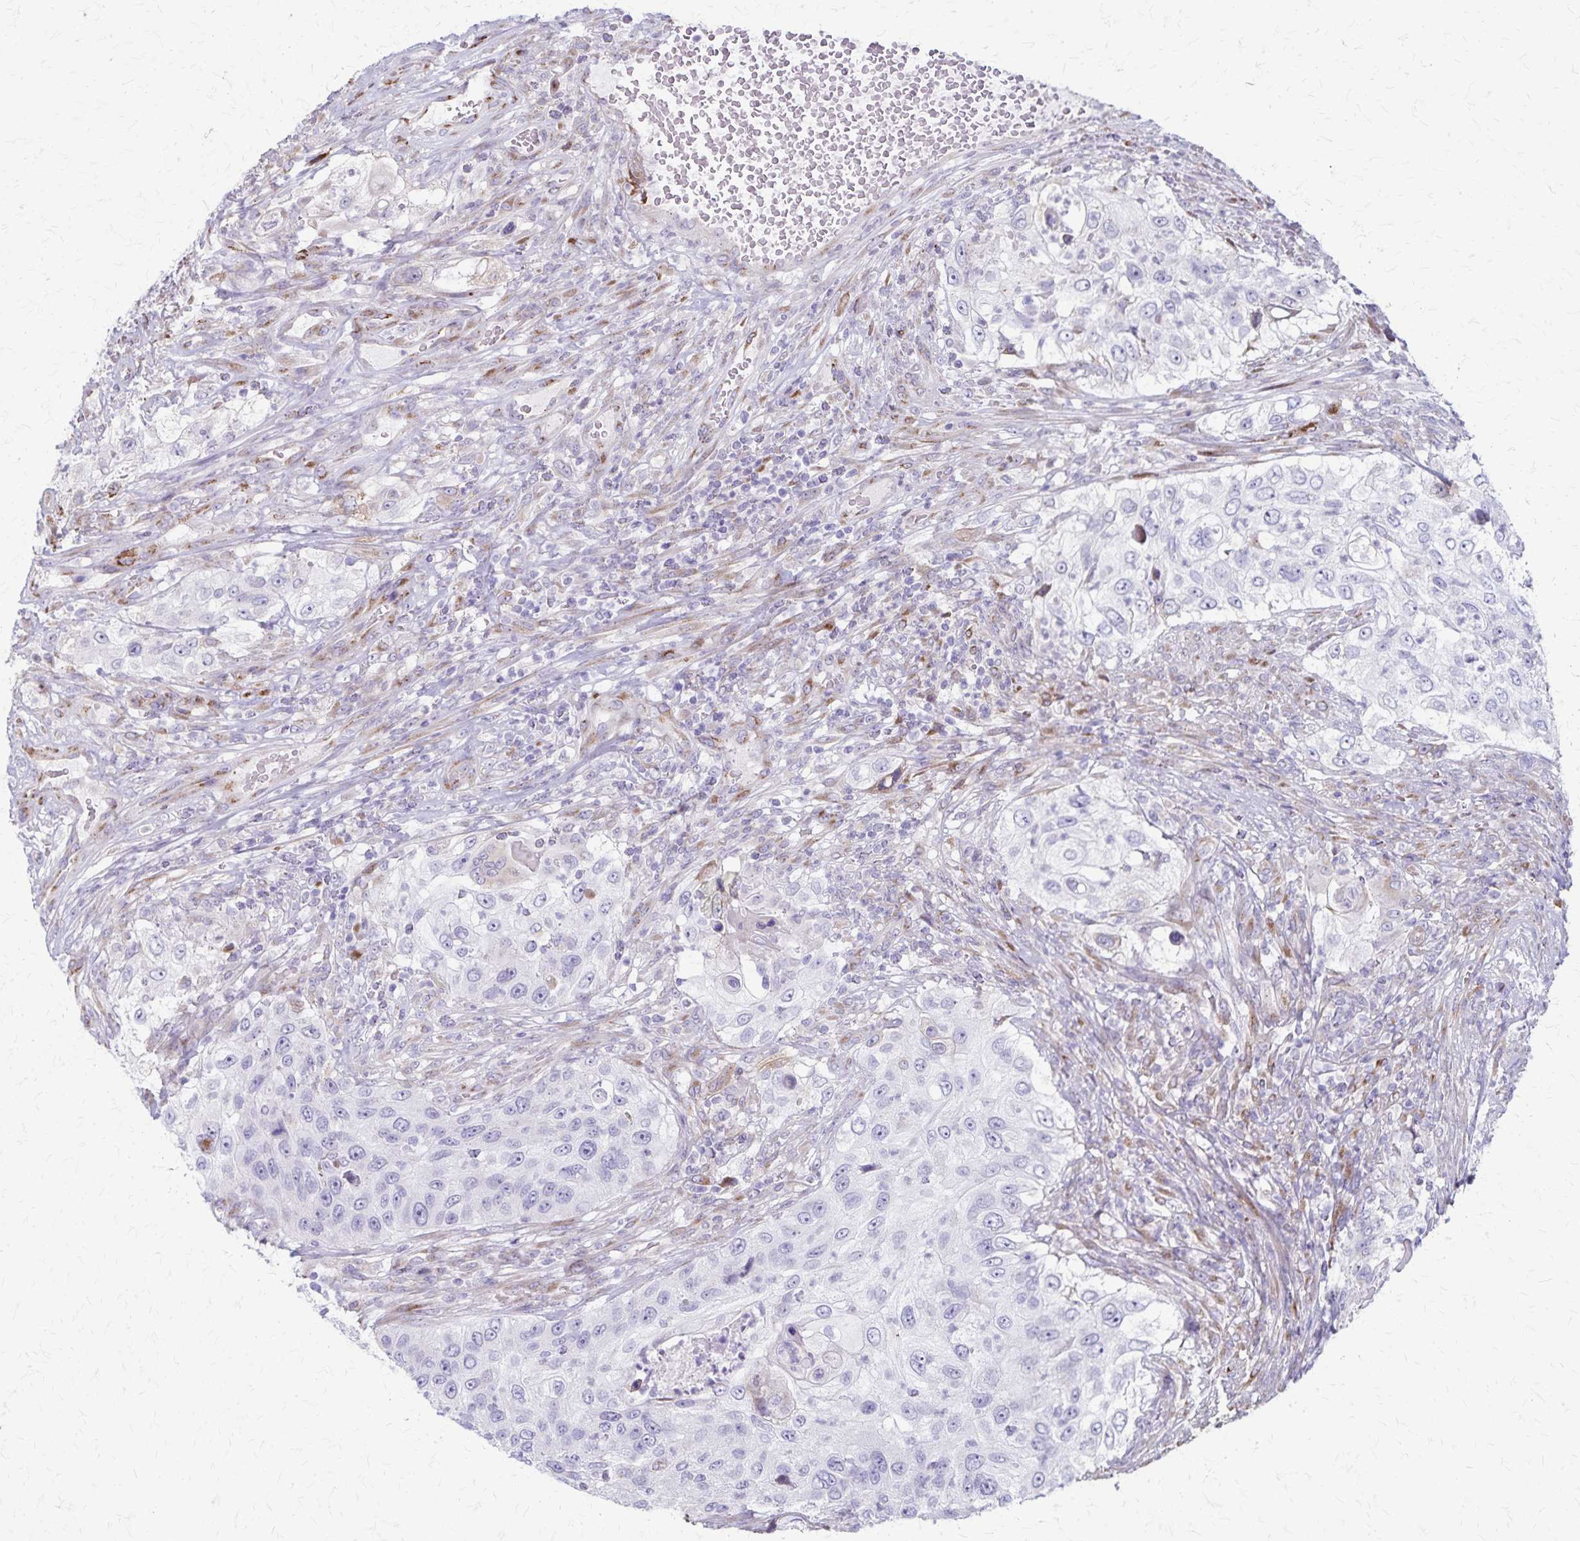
{"staining": {"intensity": "negative", "quantity": "none", "location": "none"}, "tissue": "urothelial cancer", "cell_type": "Tumor cells", "image_type": "cancer", "snomed": [{"axis": "morphology", "description": "Urothelial carcinoma, High grade"}, {"axis": "topography", "description": "Urinary bladder"}], "caption": "A histopathology image of urothelial cancer stained for a protein reveals no brown staining in tumor cells.", "gene": "MCFD2", "patient": {"sex": "female", "age": 60}}